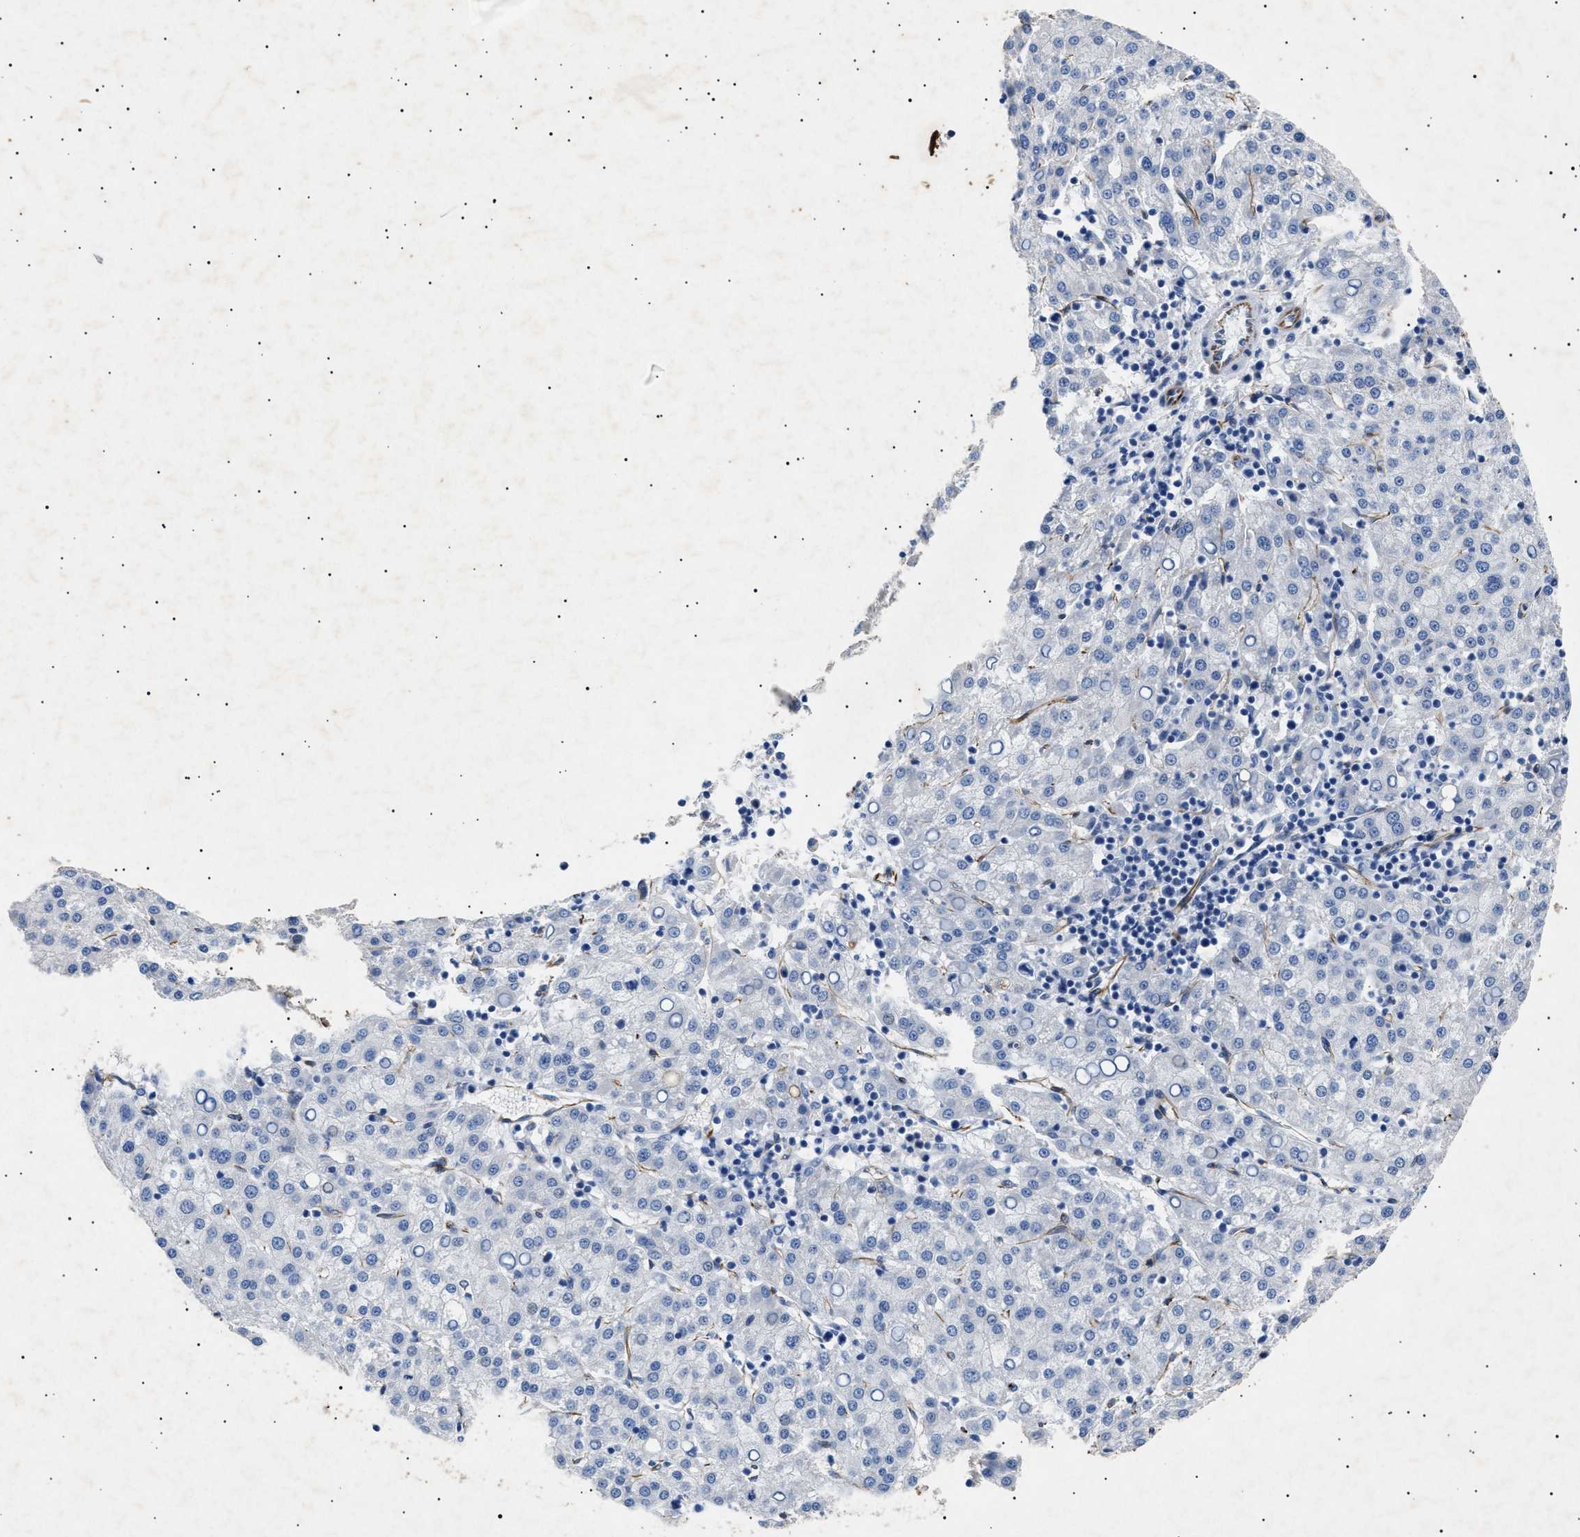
{"staining": {"intensity": "negative", "quantity": "none", "location": "none"}, "tissue": "liver cancer", "cell_type": "Tumor cells", "image_type": "cancer", "snomed": [{"axis": "morphology", "description": "Carcinoma, Hepatocellular, NOS"}, {"axis": "topography", "description": "Liver"}], "caption": "IHC of hepatocellular carcinoma (liver) shows no positivity in tumor cells.", "gene": "OLFML2A", "patient": {"sex": "female", "age": 58}}